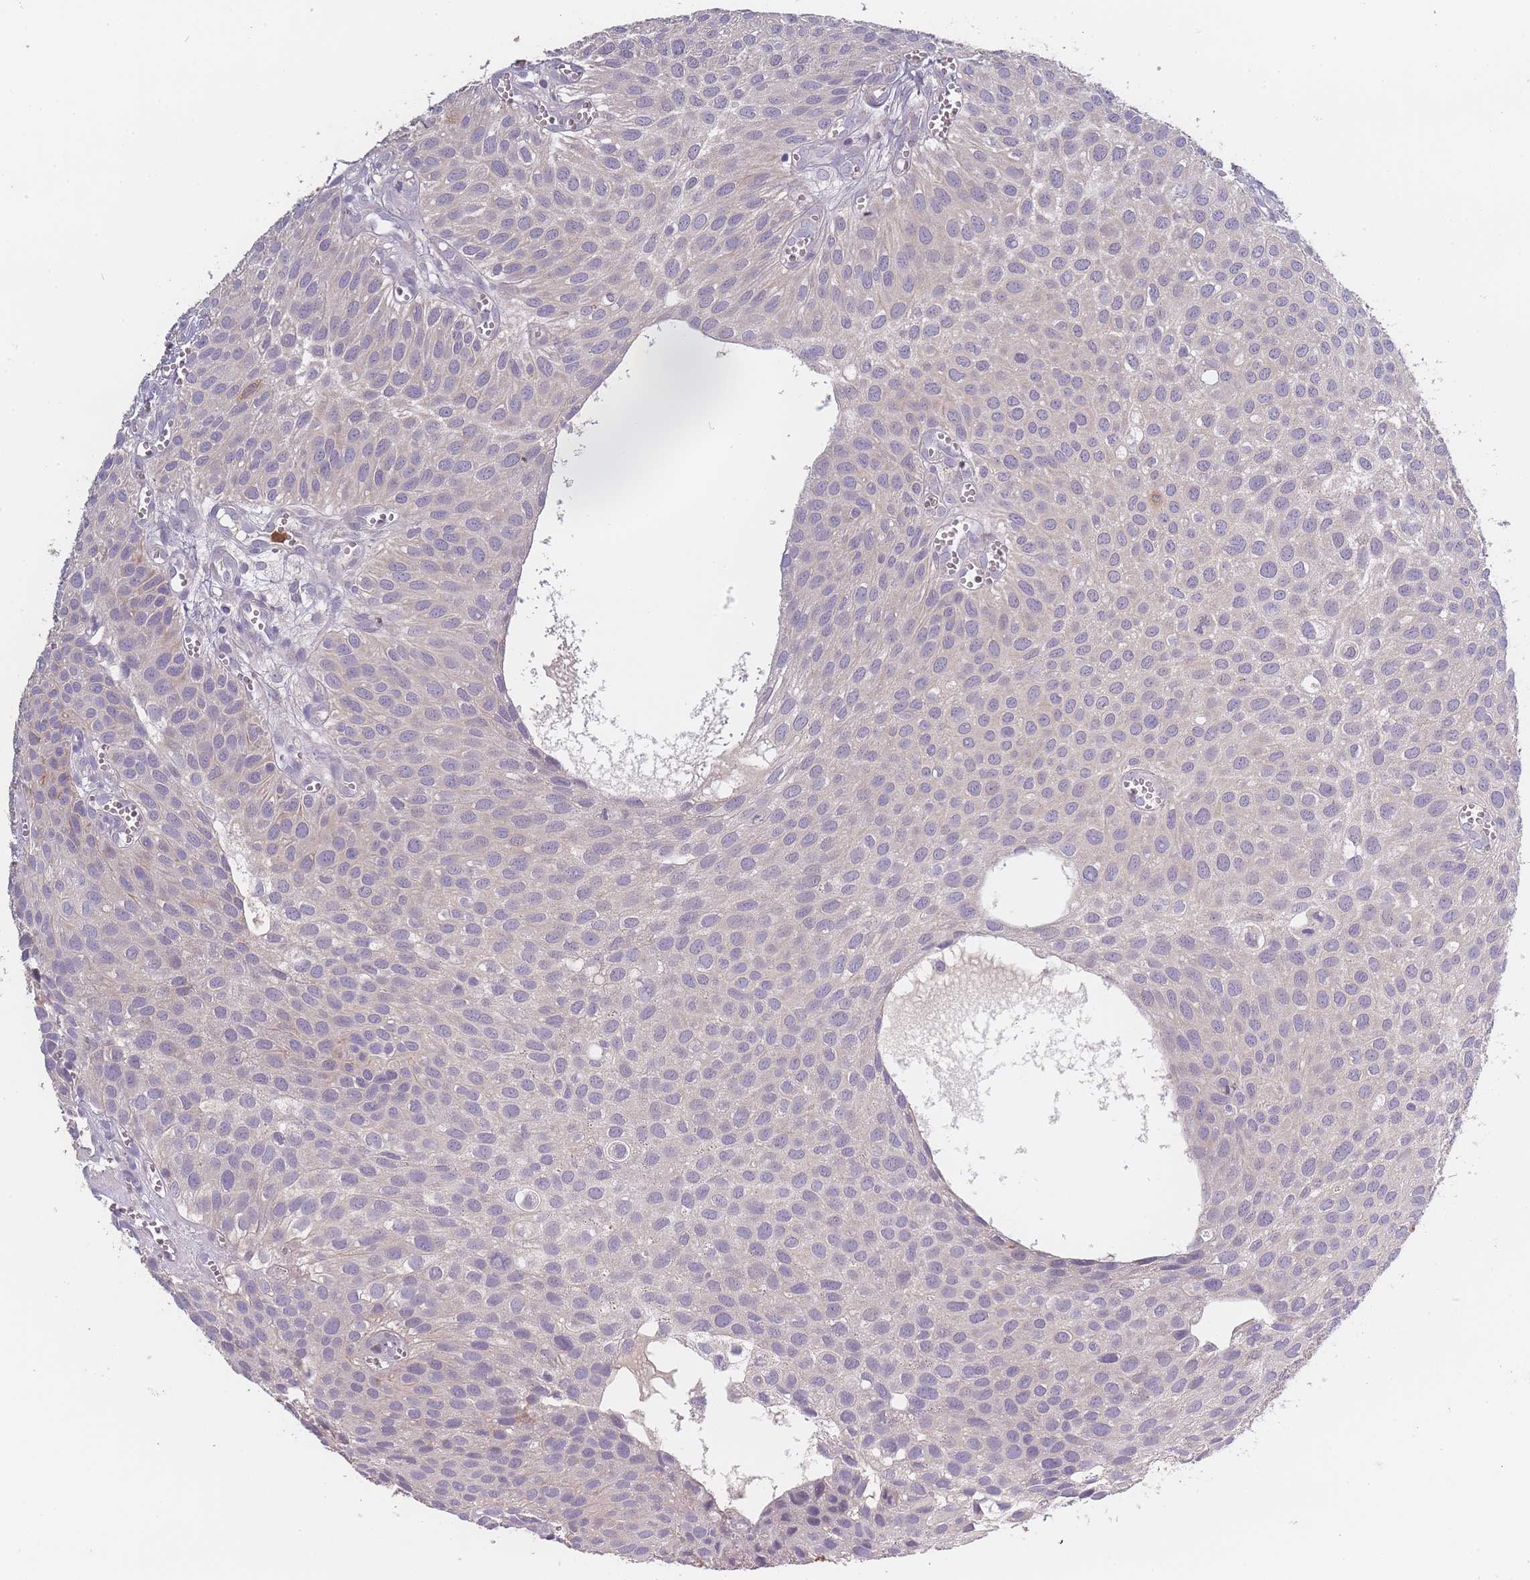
{"staining": {"intensity": "negative", "quantity": "none", "location": "none"}, "tissue": "urothelial cancer", "cell_type": "Tumor cells", "image_type": "cancer", "snomed": [{"axis": "morphology", "description": "Urothelial carcinoma, Low grade"}, {"axis": "topography", "description": "Urinary bladder"}], "caption": "Tumor cells show no significant protein positivity in low-grade urothelial carcinoma. The staining was performed using DAB (3,3'-diaminobenzidine) to visualize the protein expression in brown, while the nuclei were stained in blue with hematoxylin (Magnification: 20x).", "gene": "BST1", "patient": {"sex": "male", "age": 88}}